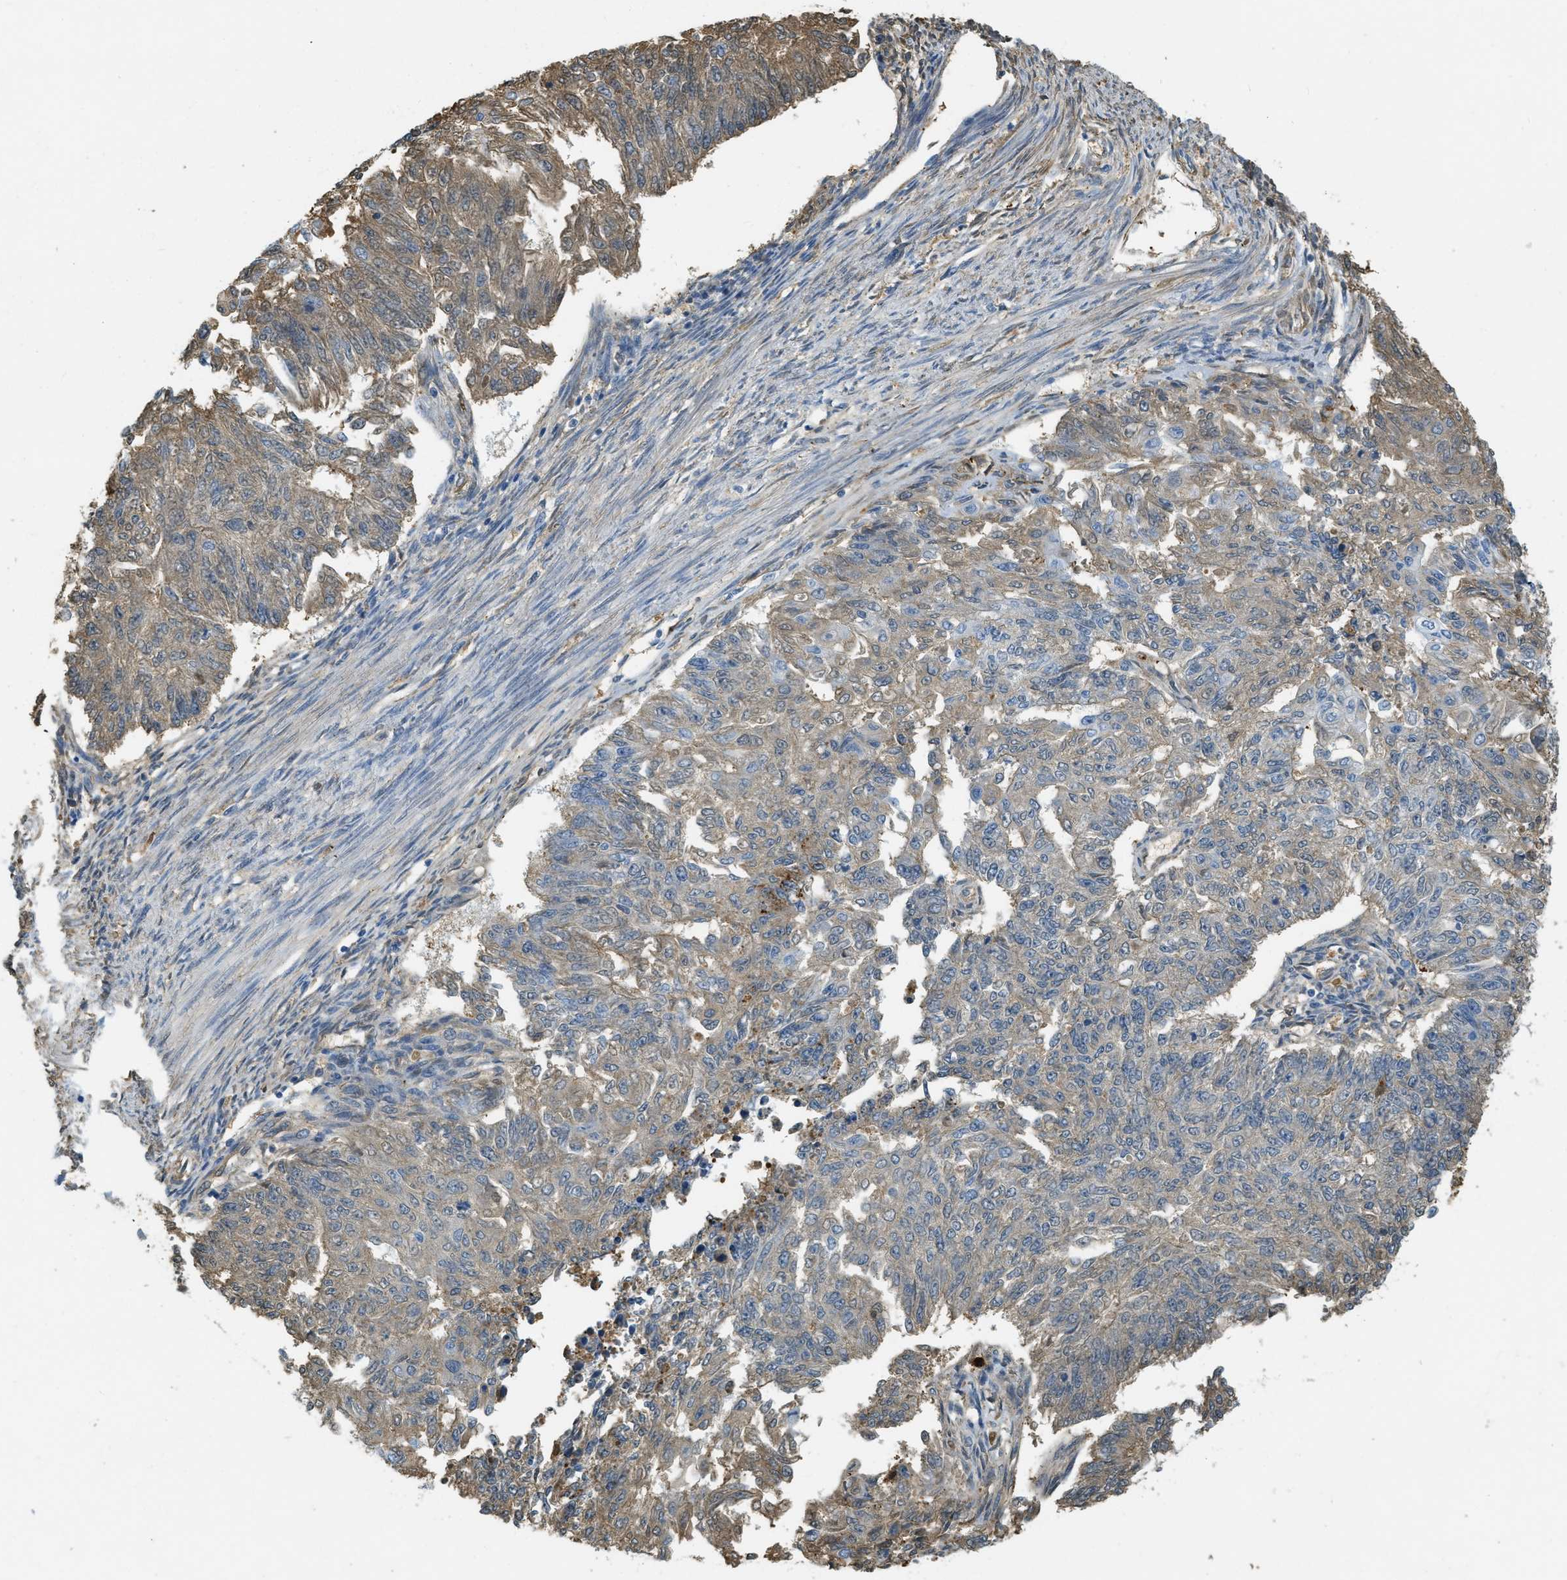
{"staining": {"intensity": "moderate", "quantity": ">75%", "location": "cytoplasmic/membranous"}, "tissue": "endometrial cancer", "cell_type": "Tumor cells", "image_type": "cancer", "snomed": [{"axis": "morphology", "description": "Adenocarcinoma, NOS"}, {"axis": "topography", "description": "Endometrium"}], "caption": "There is medium levels of moderate cytoplasmic/membranous expression in tumor cells of endometrial cancer, as demonstrated by immunohistochemical staining (brown color).", "gene": "PRTN3", "patient": {"sex": "female", "age": 32}}